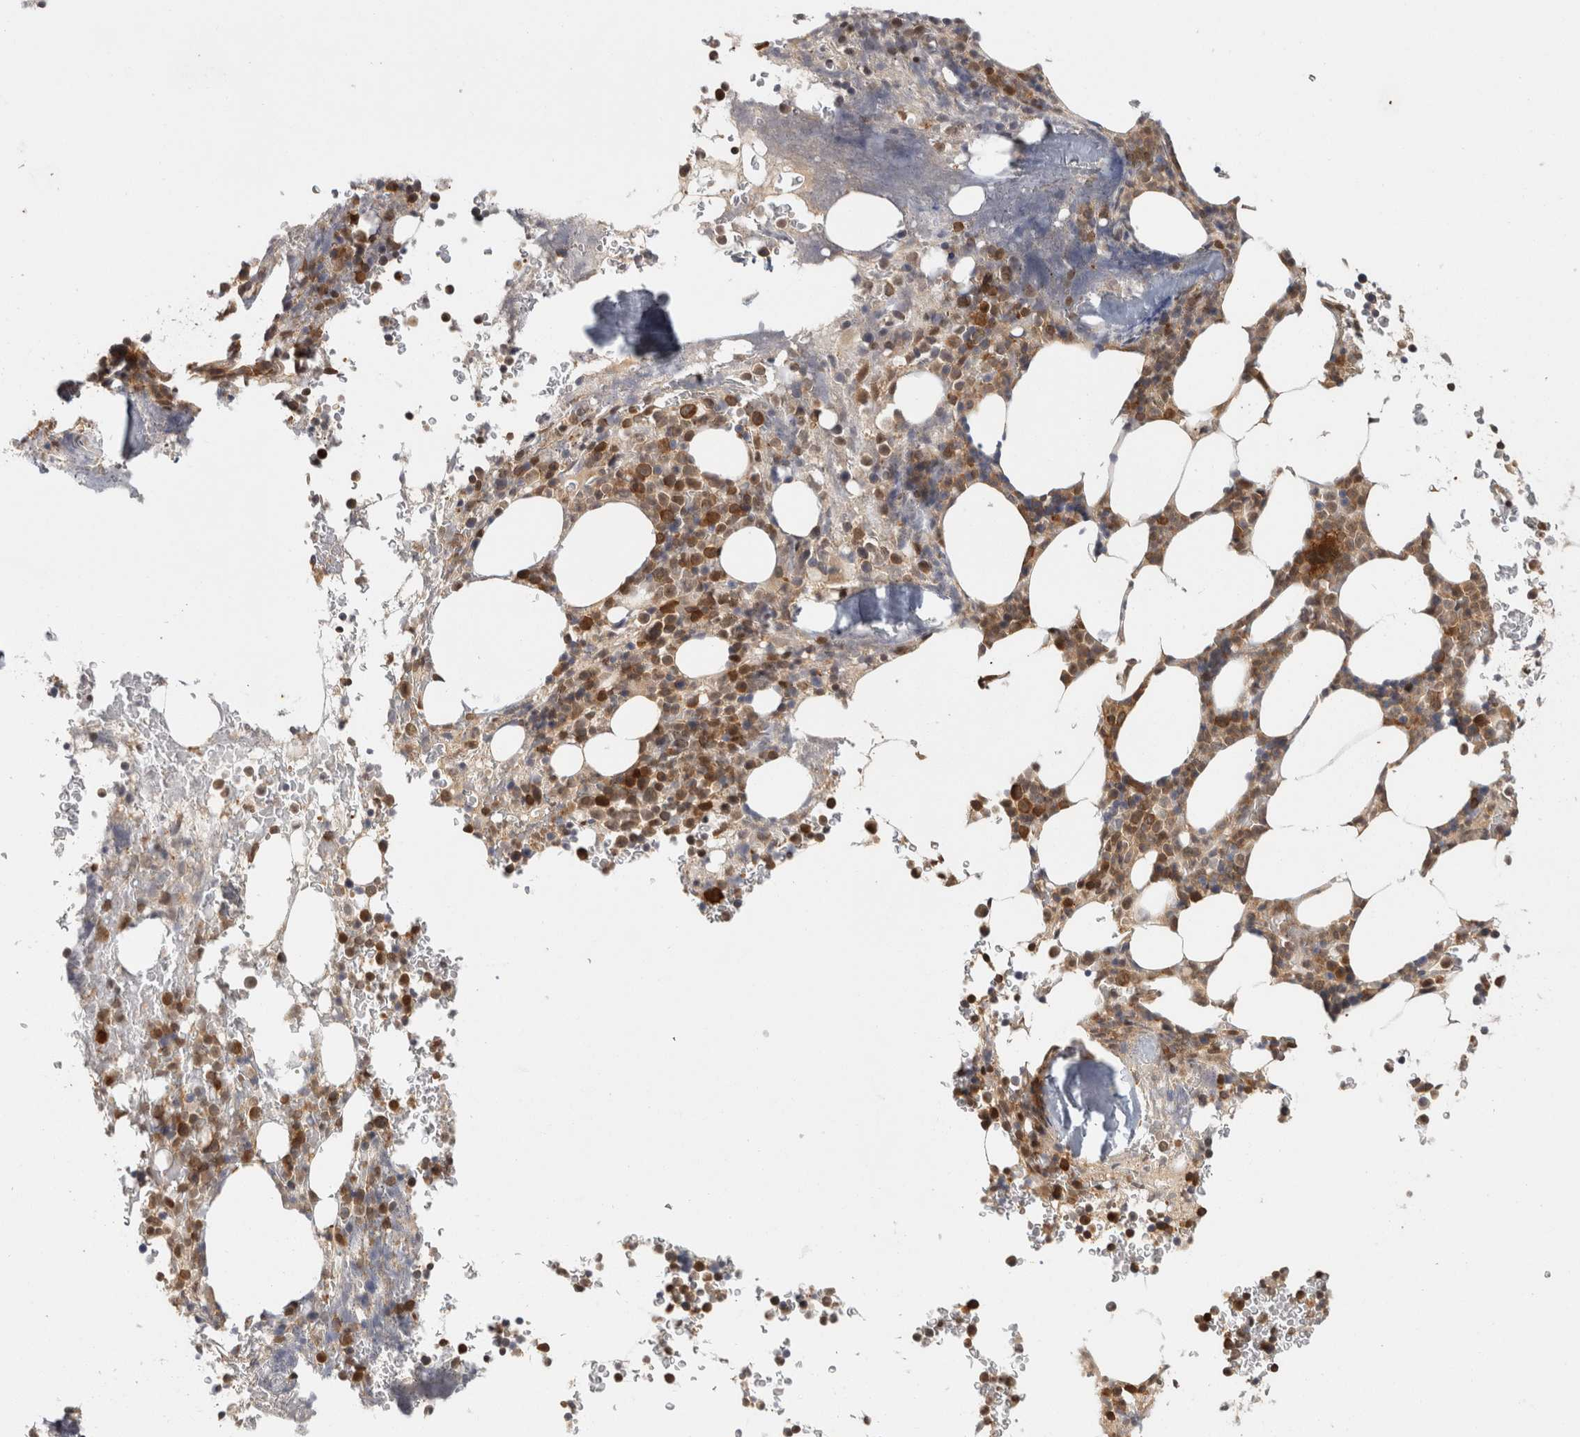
{"staining": {"intensity": "moderate", "quantity": ">75%", "location": "cytoplasmic/membranous"}, "tissue": "bone marrow", "cell_type": "Hematopoietic cells", "image_type": "normal", "snomed": [{"axis": "morphology", "description": "Normal tissue, NOS"}, {"axis": "topography", "description": "Bone marrow"}], "caption": "DAB immunohistochemical staining of normal bone marrow displays moderate cytoplasmic/membranous protein staining in about >75% of hematopoietic cells.", "gene": "ACAT2", "patient": {"sex": "male", "age": 58}}